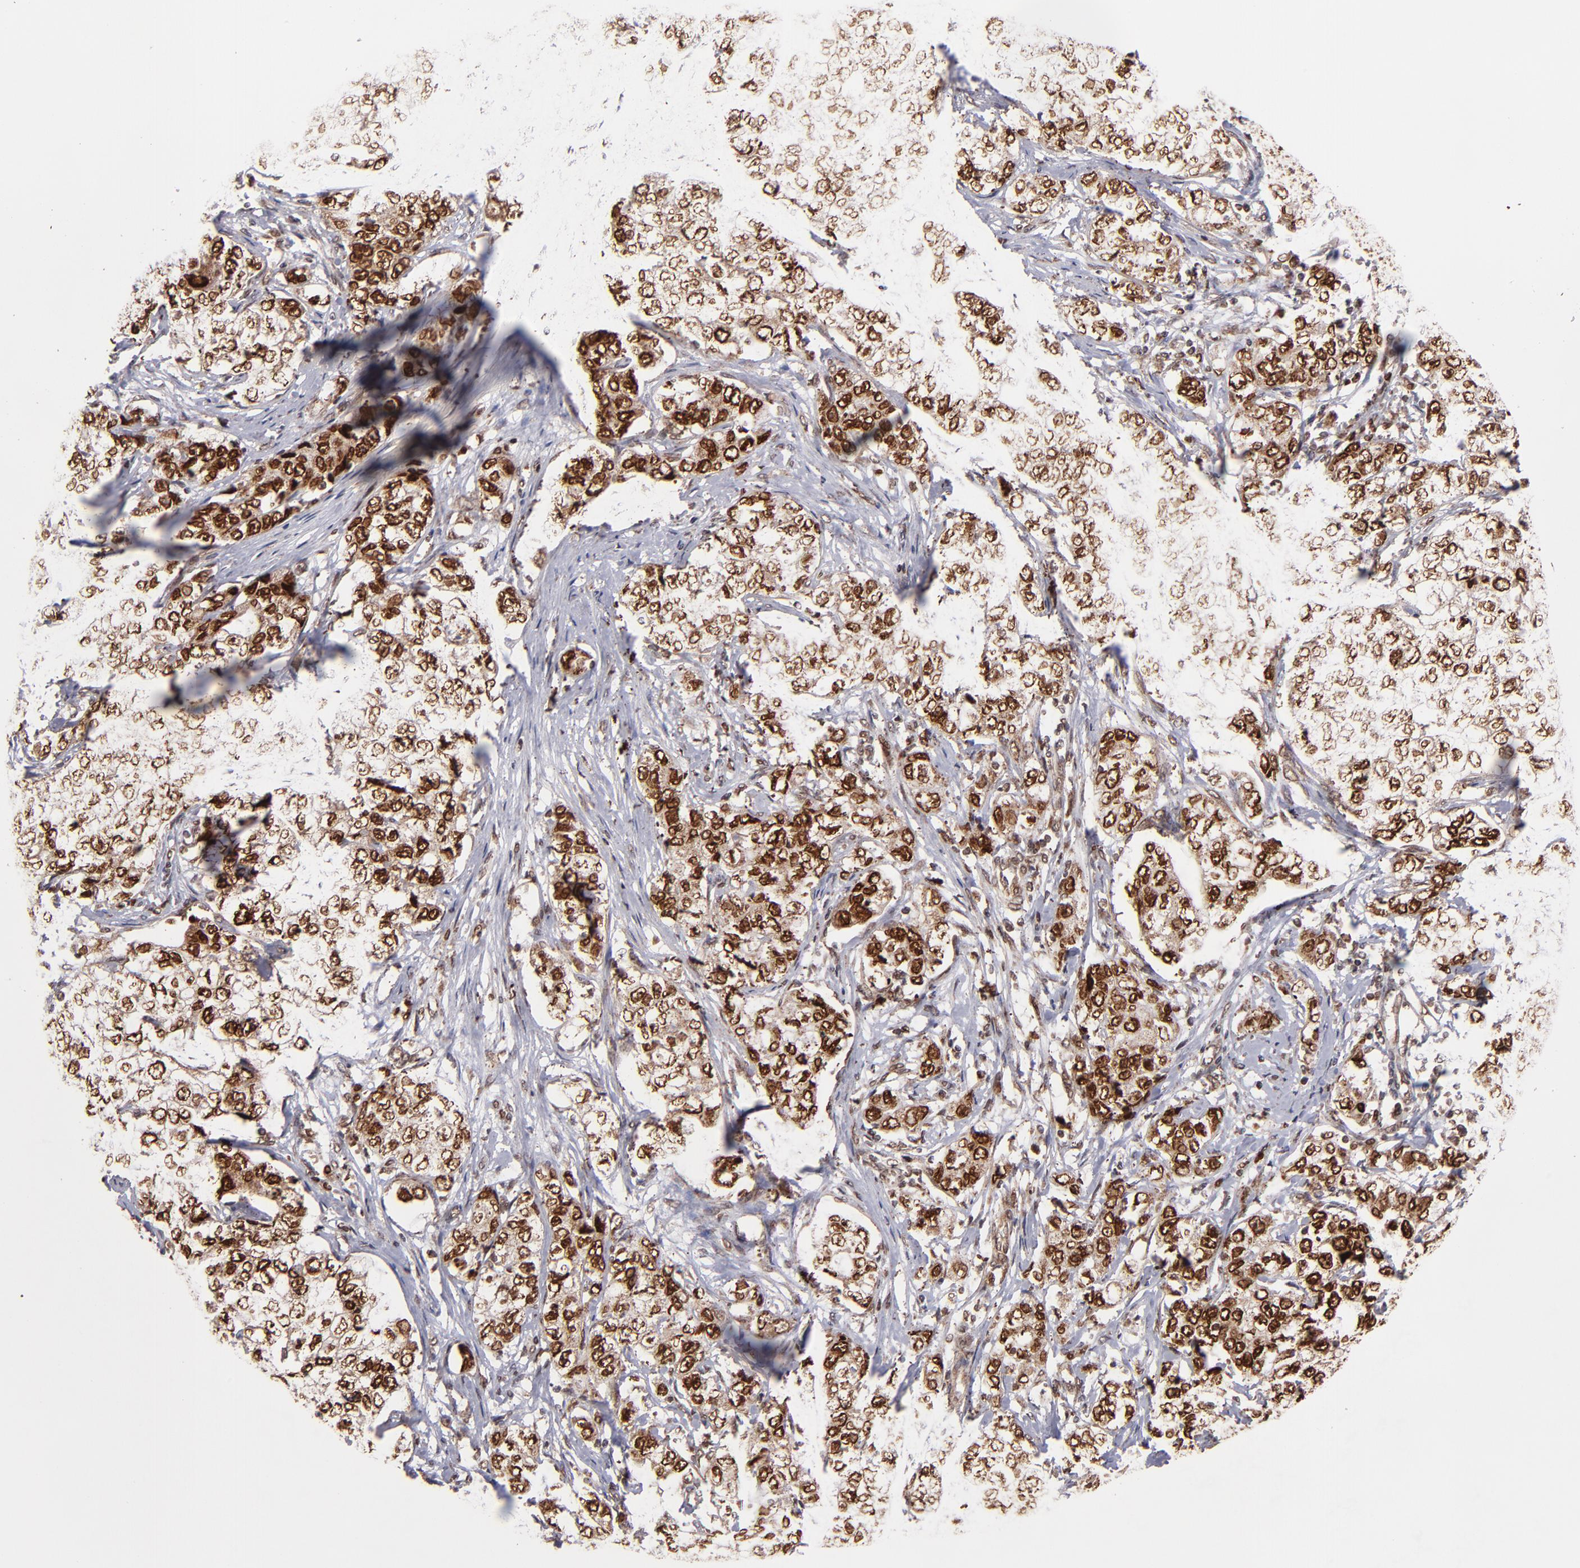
{"staining": {"intensity": "strong", "quantity": ">75%", "location": "cytoplasmic/membranous,nuclear"}, "tissue": "stomach cancer", "cell_type": "Tumor cells", "image_type": "cancer", "snomed": [{"axis": "morphology", "description": "Adenocarcinoma, NOS"}, {"axis": "topography", "description": "Stomach"}], "caption": "Immunohistochemical staining of human stomach cancer demonstrates strong cytoplasmic/membranous and nuclear protein positivity in approximately >75% of tumor cells. Using DAB (brown) and hematoxylin (blue) stains, captured at high magnification using brightfield microscopy.", "gene": "TOP1MT", "patient": {"sex": "male", "age": 48}}